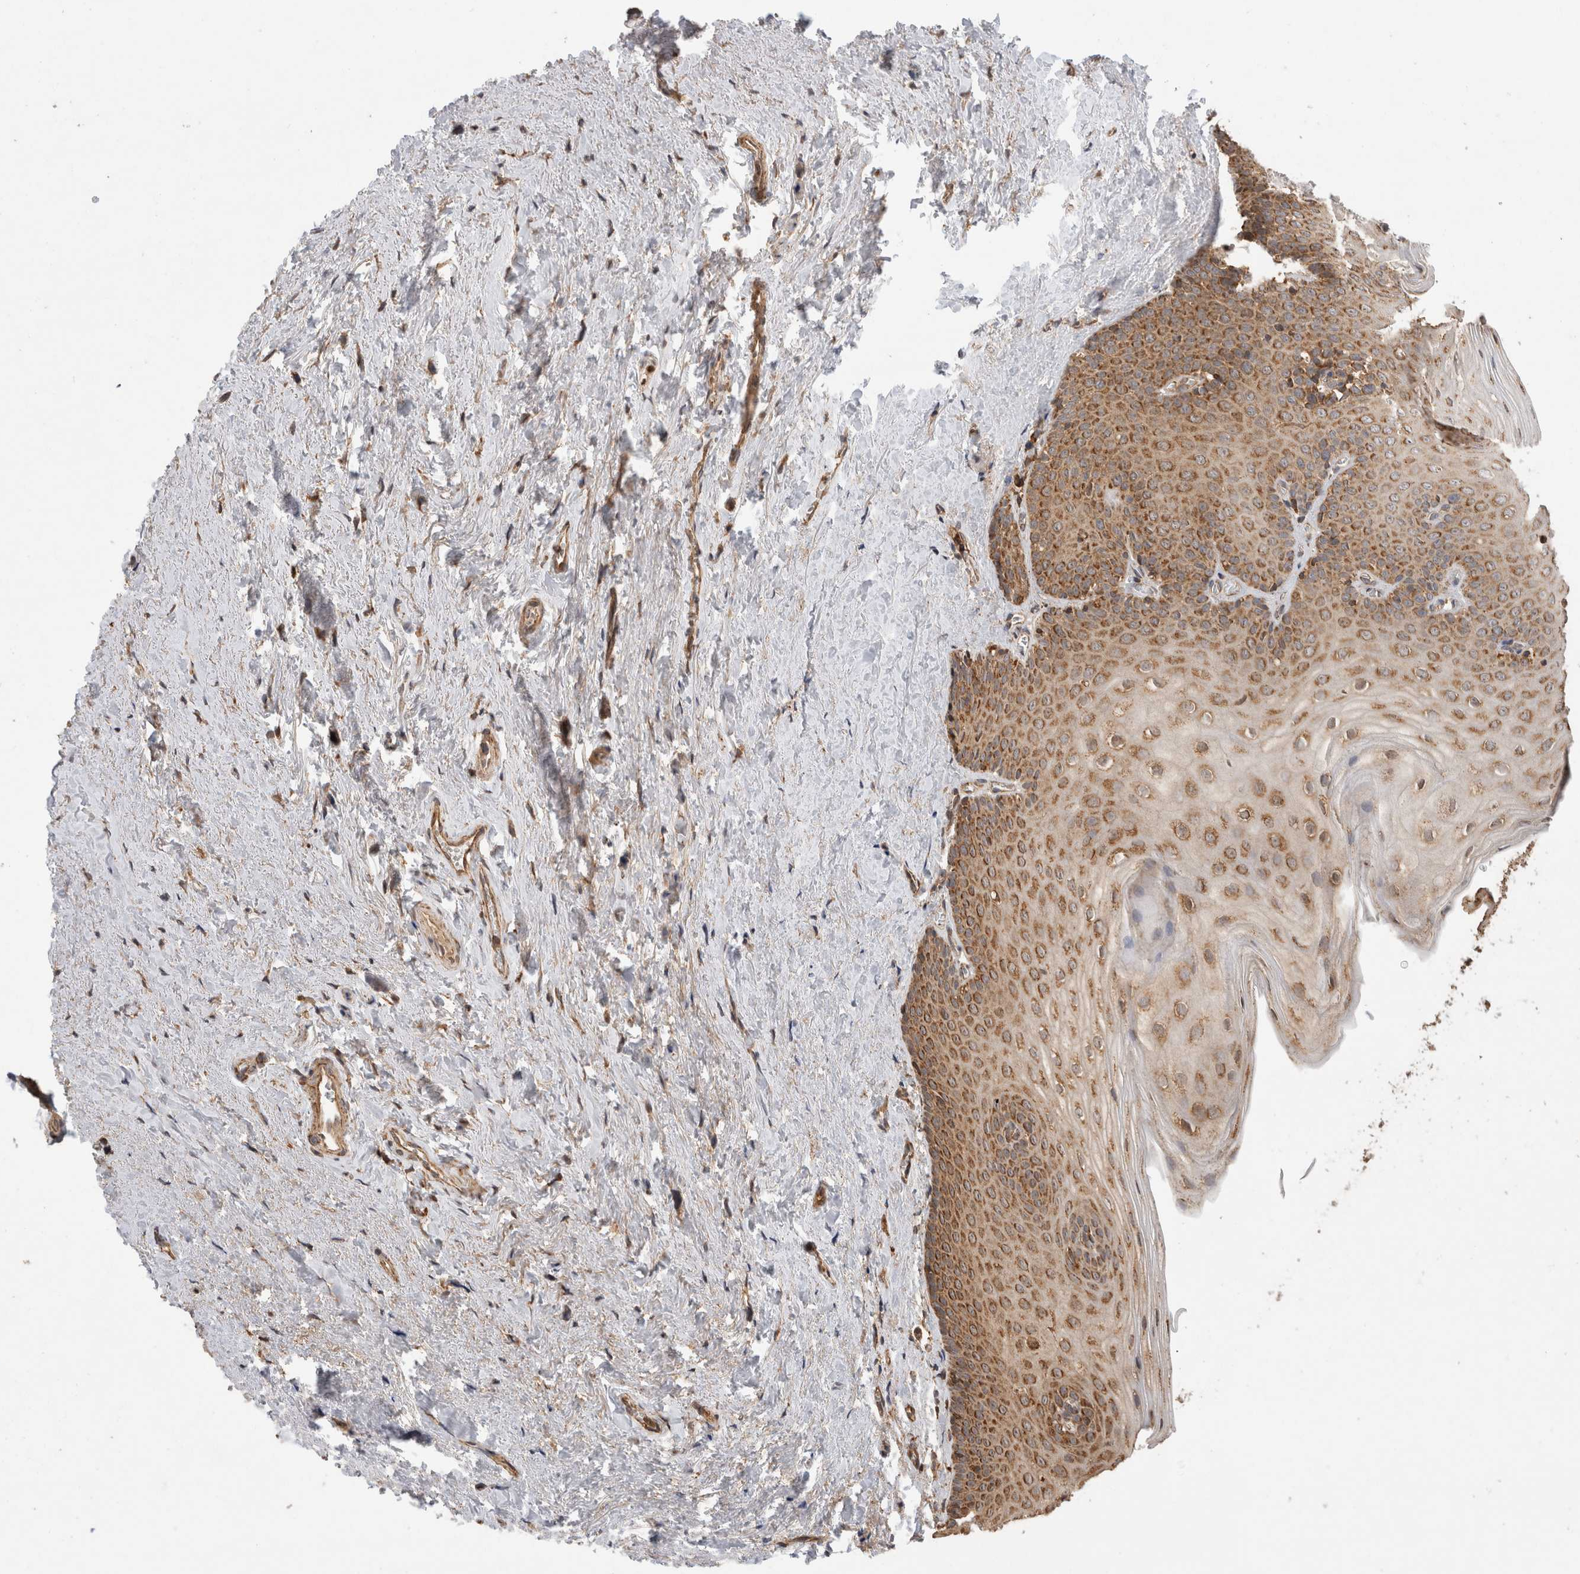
{"staining": {"intensity": "strong", "quantity": ">75%", "location": "cytoplasmic/membranous"}, "tissue": "urinary bladder", "cell_type": "Urothelial cells", "image_type": "normal", "snomed": [{"axis": "morphology", "description": "Normal tissue, NOS"}, {"axis": "topography", "description": "Urinary bladder"}], "caption": "Protein expression analysis of unremarkable urinary bladder exhibits strong cytoplasmic/membranous staining in about >75% of urothelial cells. (DAB (3,3'-diaminobenzidine) IHC with brightfield microscopy, high magnification).", "gene": "IMMP2L", "patient": {"sex": "female", "age": 67}}